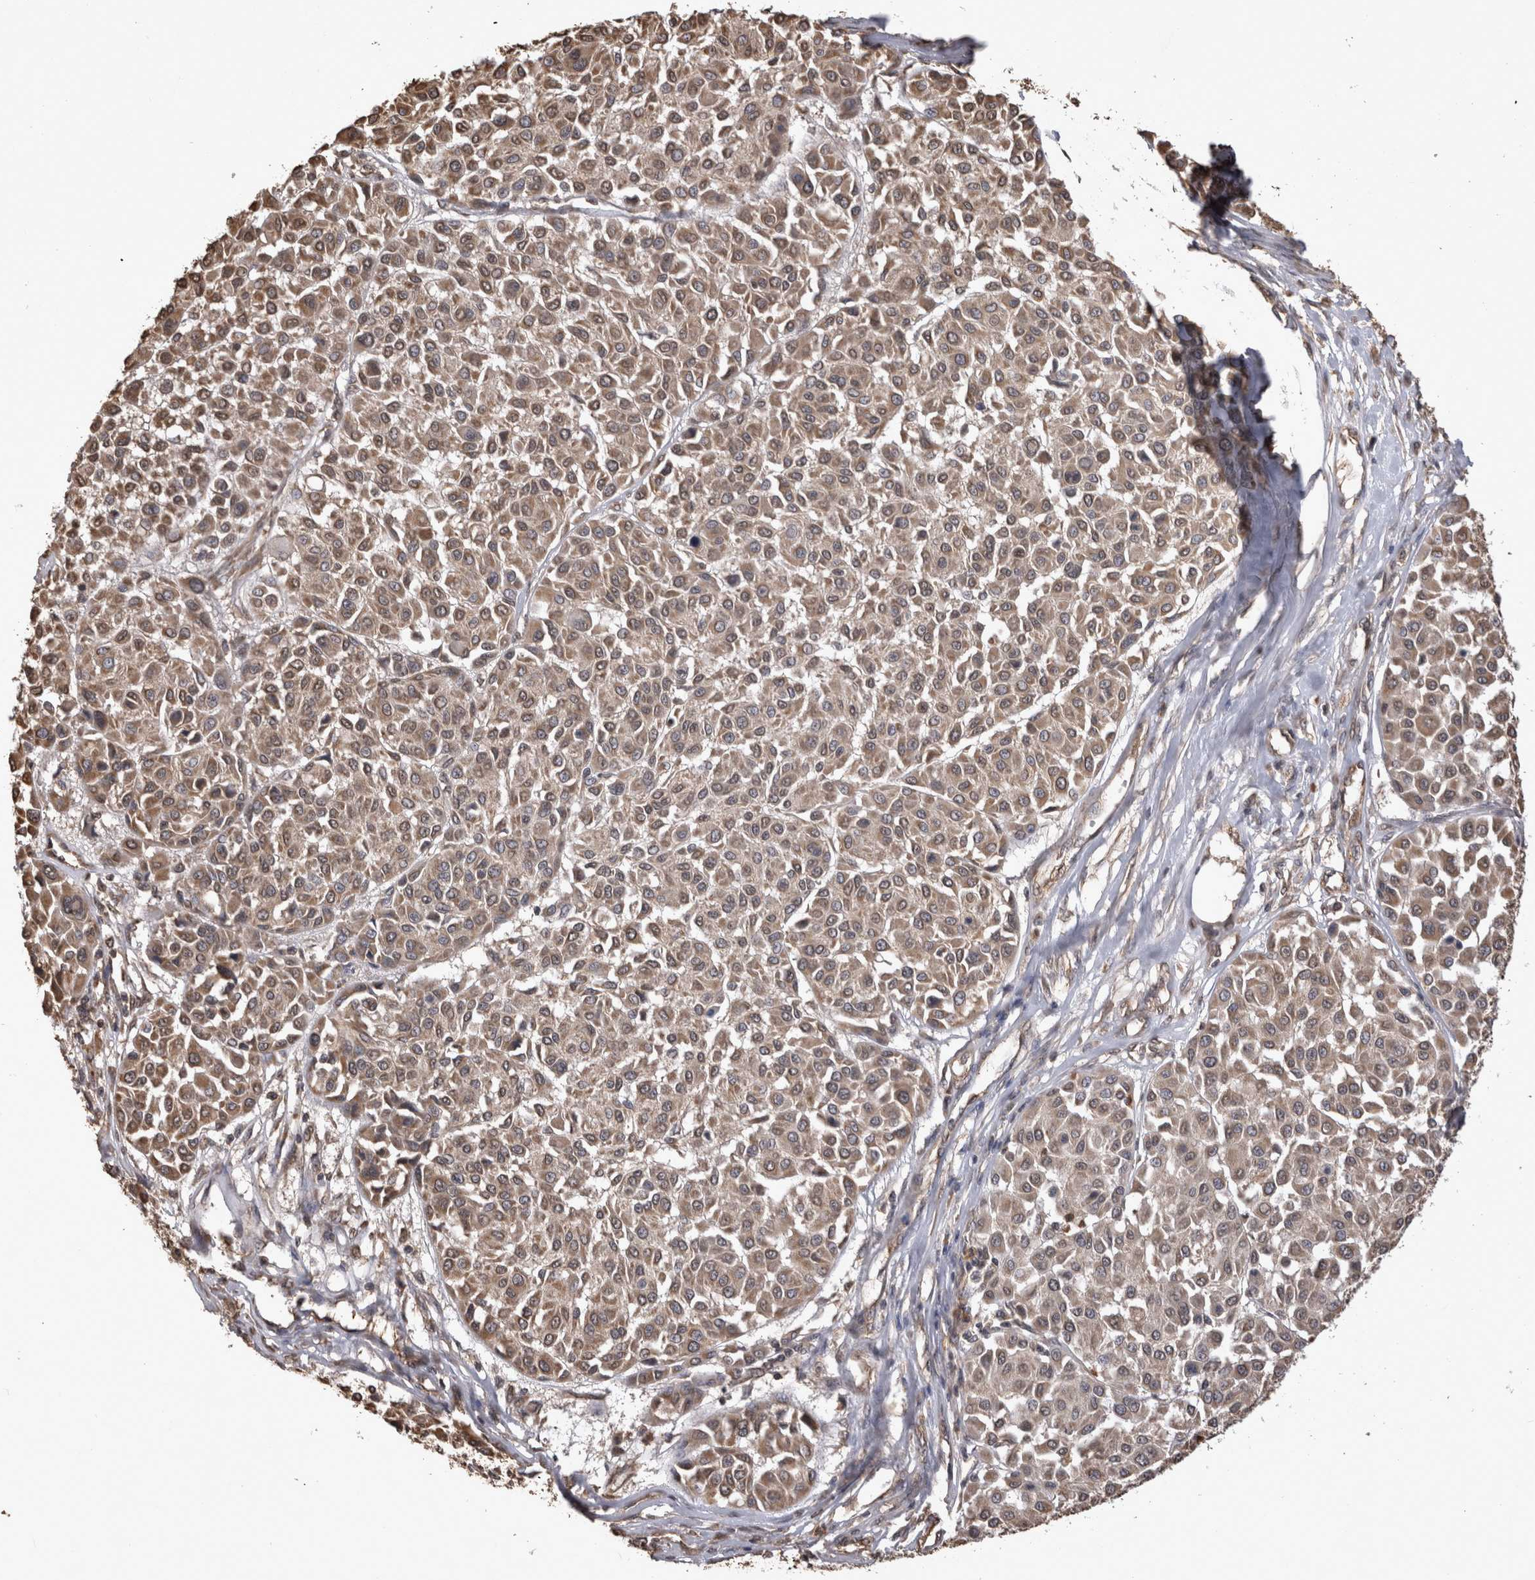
{"staining": {"intensity": "moderate", "quantity": ">75%", "location": "cytoplasmic/membranous"}, "tissue": "melanoma", "cell_type": "Tumor cells", "image_type": "cancer", "snomed": [{"axis": "morphology", "description": "Malignant melanoma, Metastatic site"}, {"axis": "topography", "description": "Soft tissue"}], "caption": "Human malignant melanoma (metastatic site) stained for a protein (brown) exhibits moderate cytoplasmic/membranous positive expression in about >75% of tumor cells.", "gene": "SOCS5", "patient": {"sex": "male", "age": 41}}